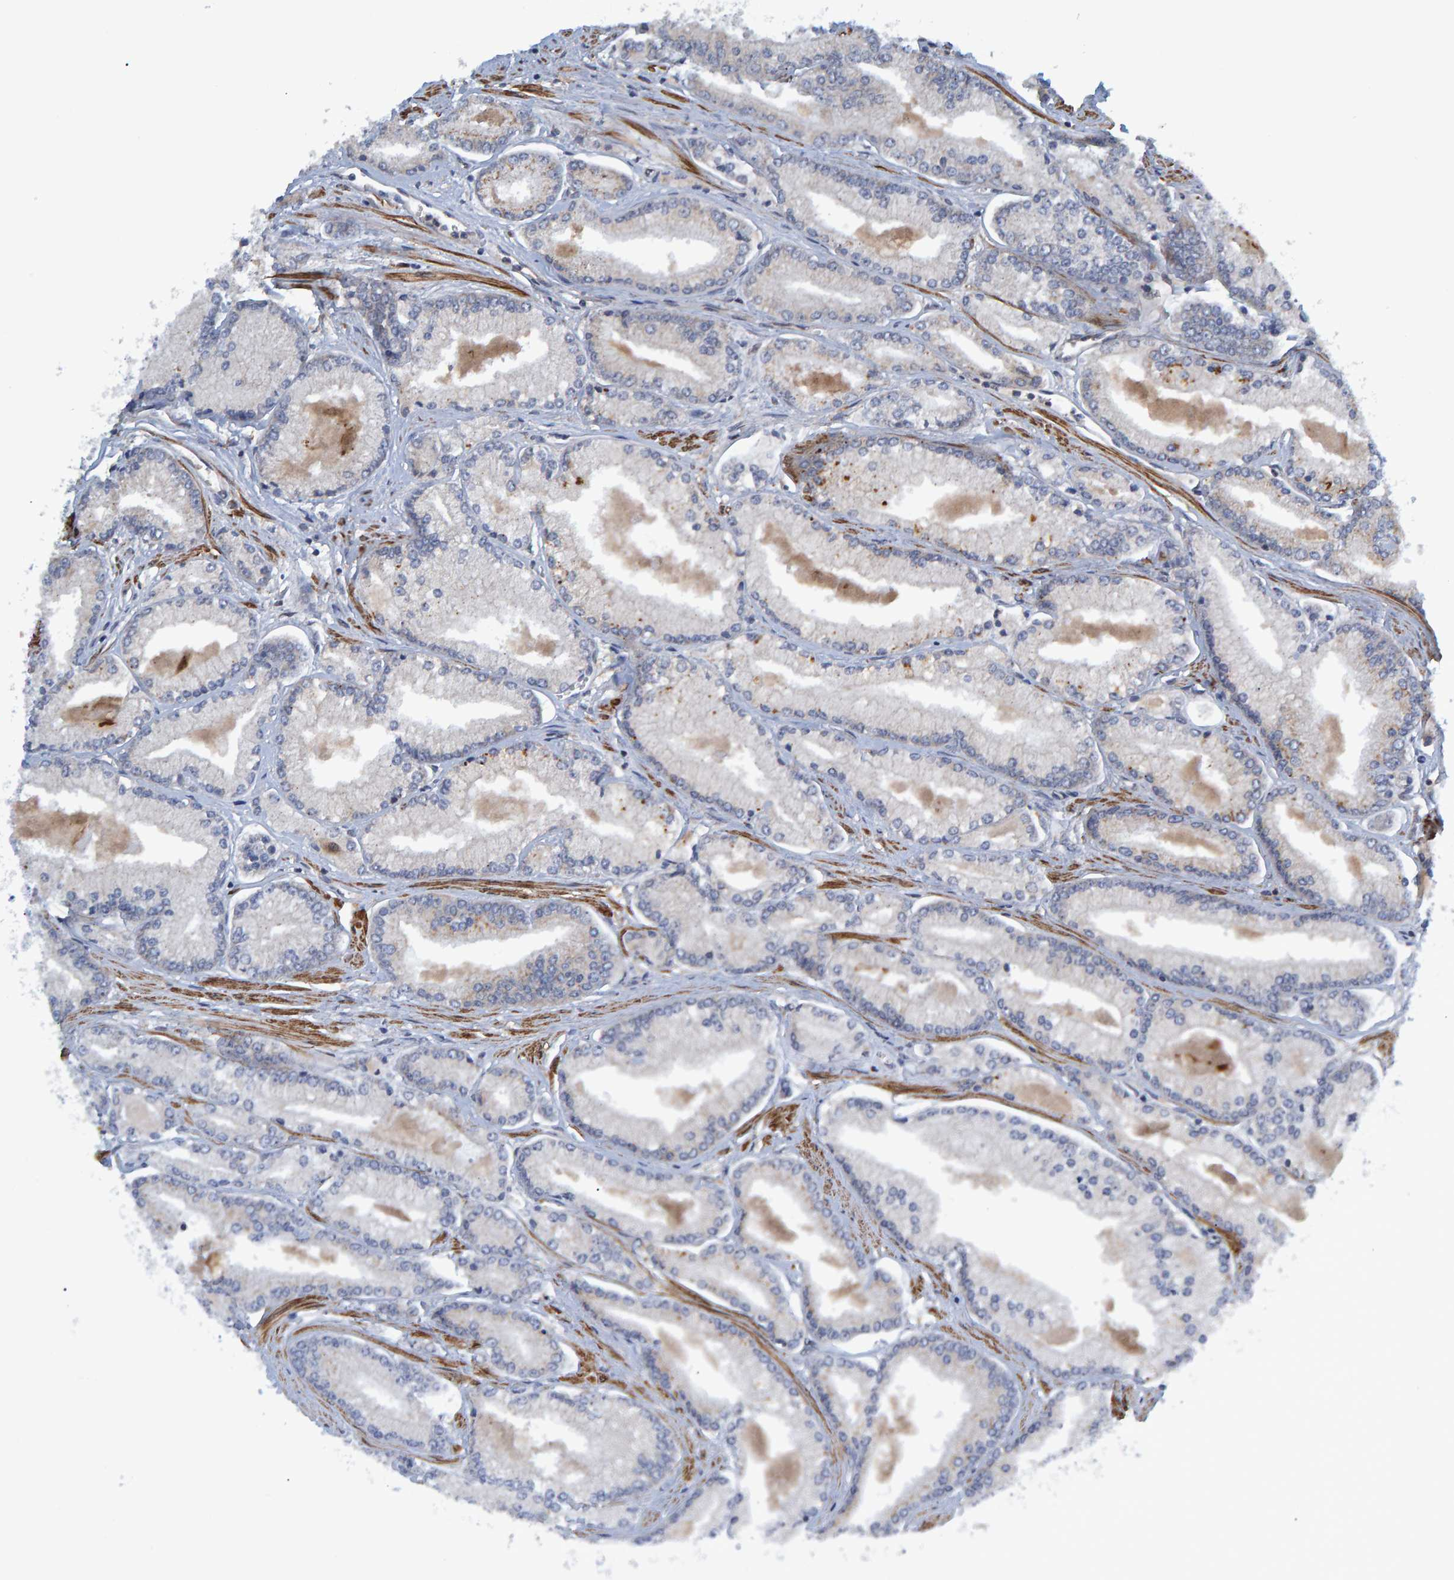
{"staining": {"intensity": "negative", "quantity": "none", "location": "none"}, "tissue": "prostate cancer", "cell_type": "Tumor cells", "image_type": "cancer", "snomed": [{"axis": "morphology", "description": "Adenocarcinoma, Low grade"}, {"axis": "topography", "description": "Prostate"}], "caption": "High magnification brightfield microscopy of prostate adenocarcinoma (low-grade) stained with DAB (brown) and counterstained with hematoxylin (blue): tumor cells show no significant positivity.", "gene": "ATP6V1H", "patient": {"sex": "male", "age": 52}}